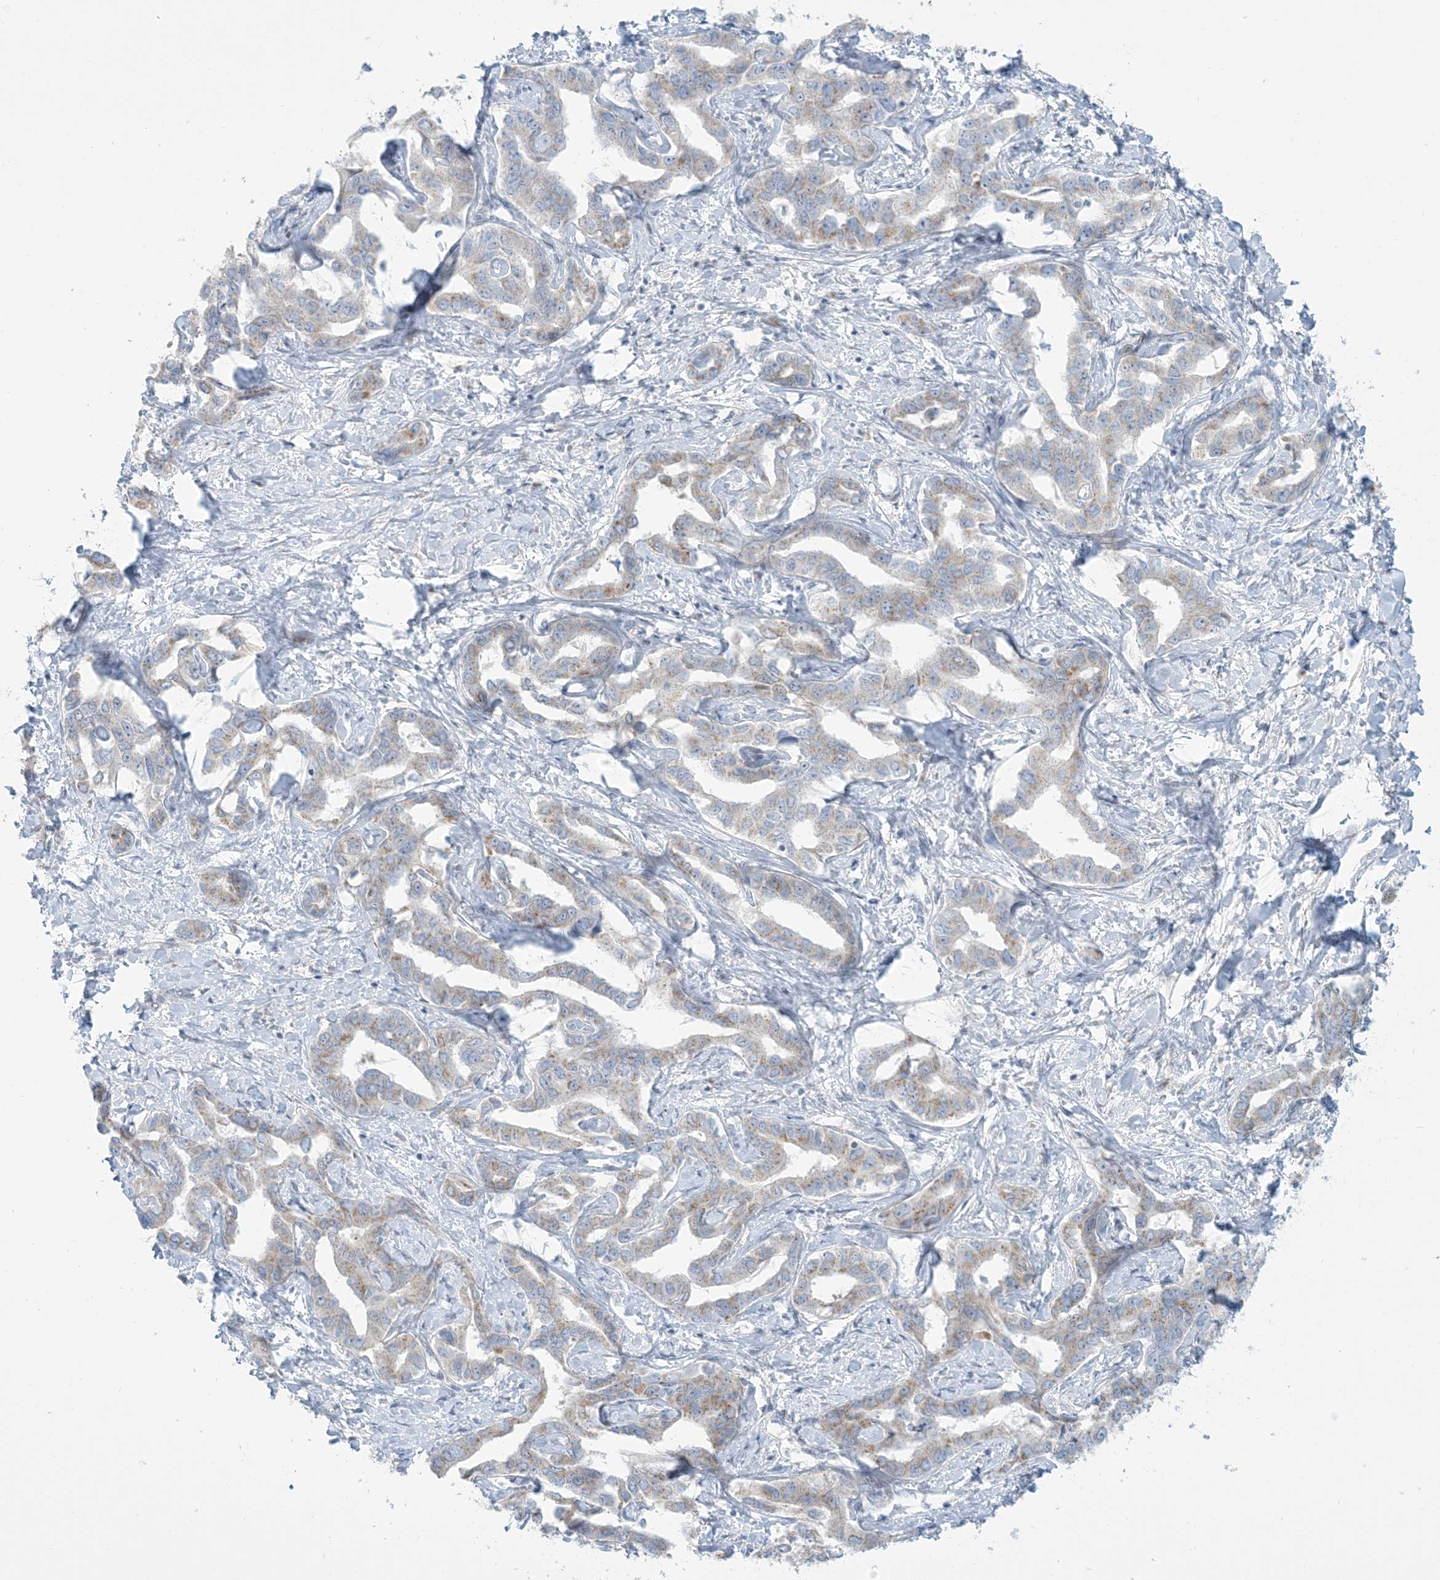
{"staining": {"intensity": "weak", "quantity": ">75%", "location": "cytoplasmic/membranous"}, "tissue": "liver cancer", "cell_type": "Tumor cells", "image_type": "cancer", "snomed": [{"axis": "morphology", "description": "Cholangiocarcinoma"}, {"axis": "topography", "description": "Liver"}], "caption": "Immunohistochemical staining of human liver cancer (cholangiocarcinoma) displays low levels of weak cytoplasmic/membranous protein positivity in about >75% of tumor cells.", "gene": "AFTPH", "patient": {"sex": "male", "age": 59}}